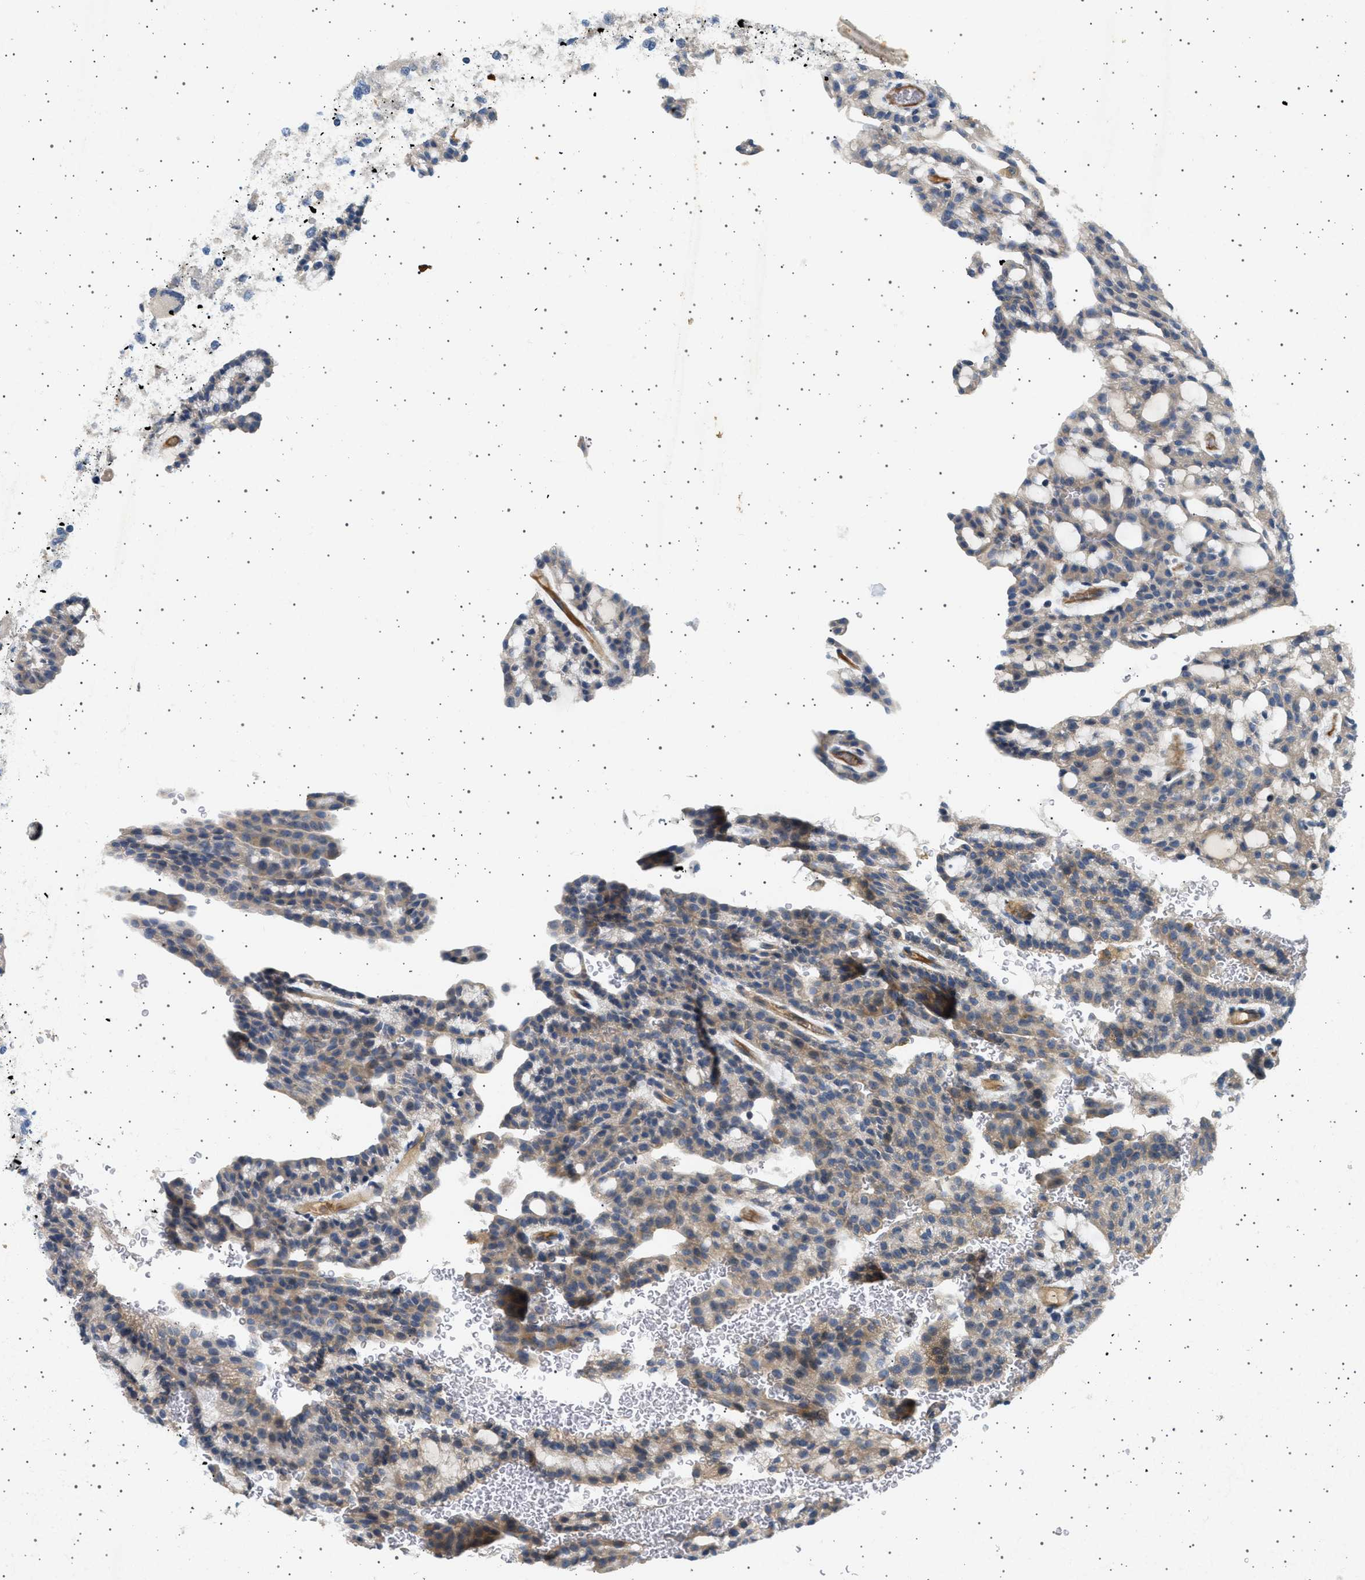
{"staining": {"intensity": "weak", "quantity": "25%-75%", "location": "cytoplasmic/membranous"}, "tissue": "renal cancer", "cell_type": "Tumor cells", "image_type": "cancer", "snomed": [{"axis": "morphology", "description": "Adenocarcinoma, NOS"}, {"axis": "topography", "description": "Kidney"}], "caption": "A histopathology image showing weak cytoplasmic/membranous positivity in about 25%-75% of tumor cells in renal adenocarcinoma, as visualized by brown immunohistochemical staining.", "gene": "PLPP6", "patient": {"sex": "male", "age": 63}}